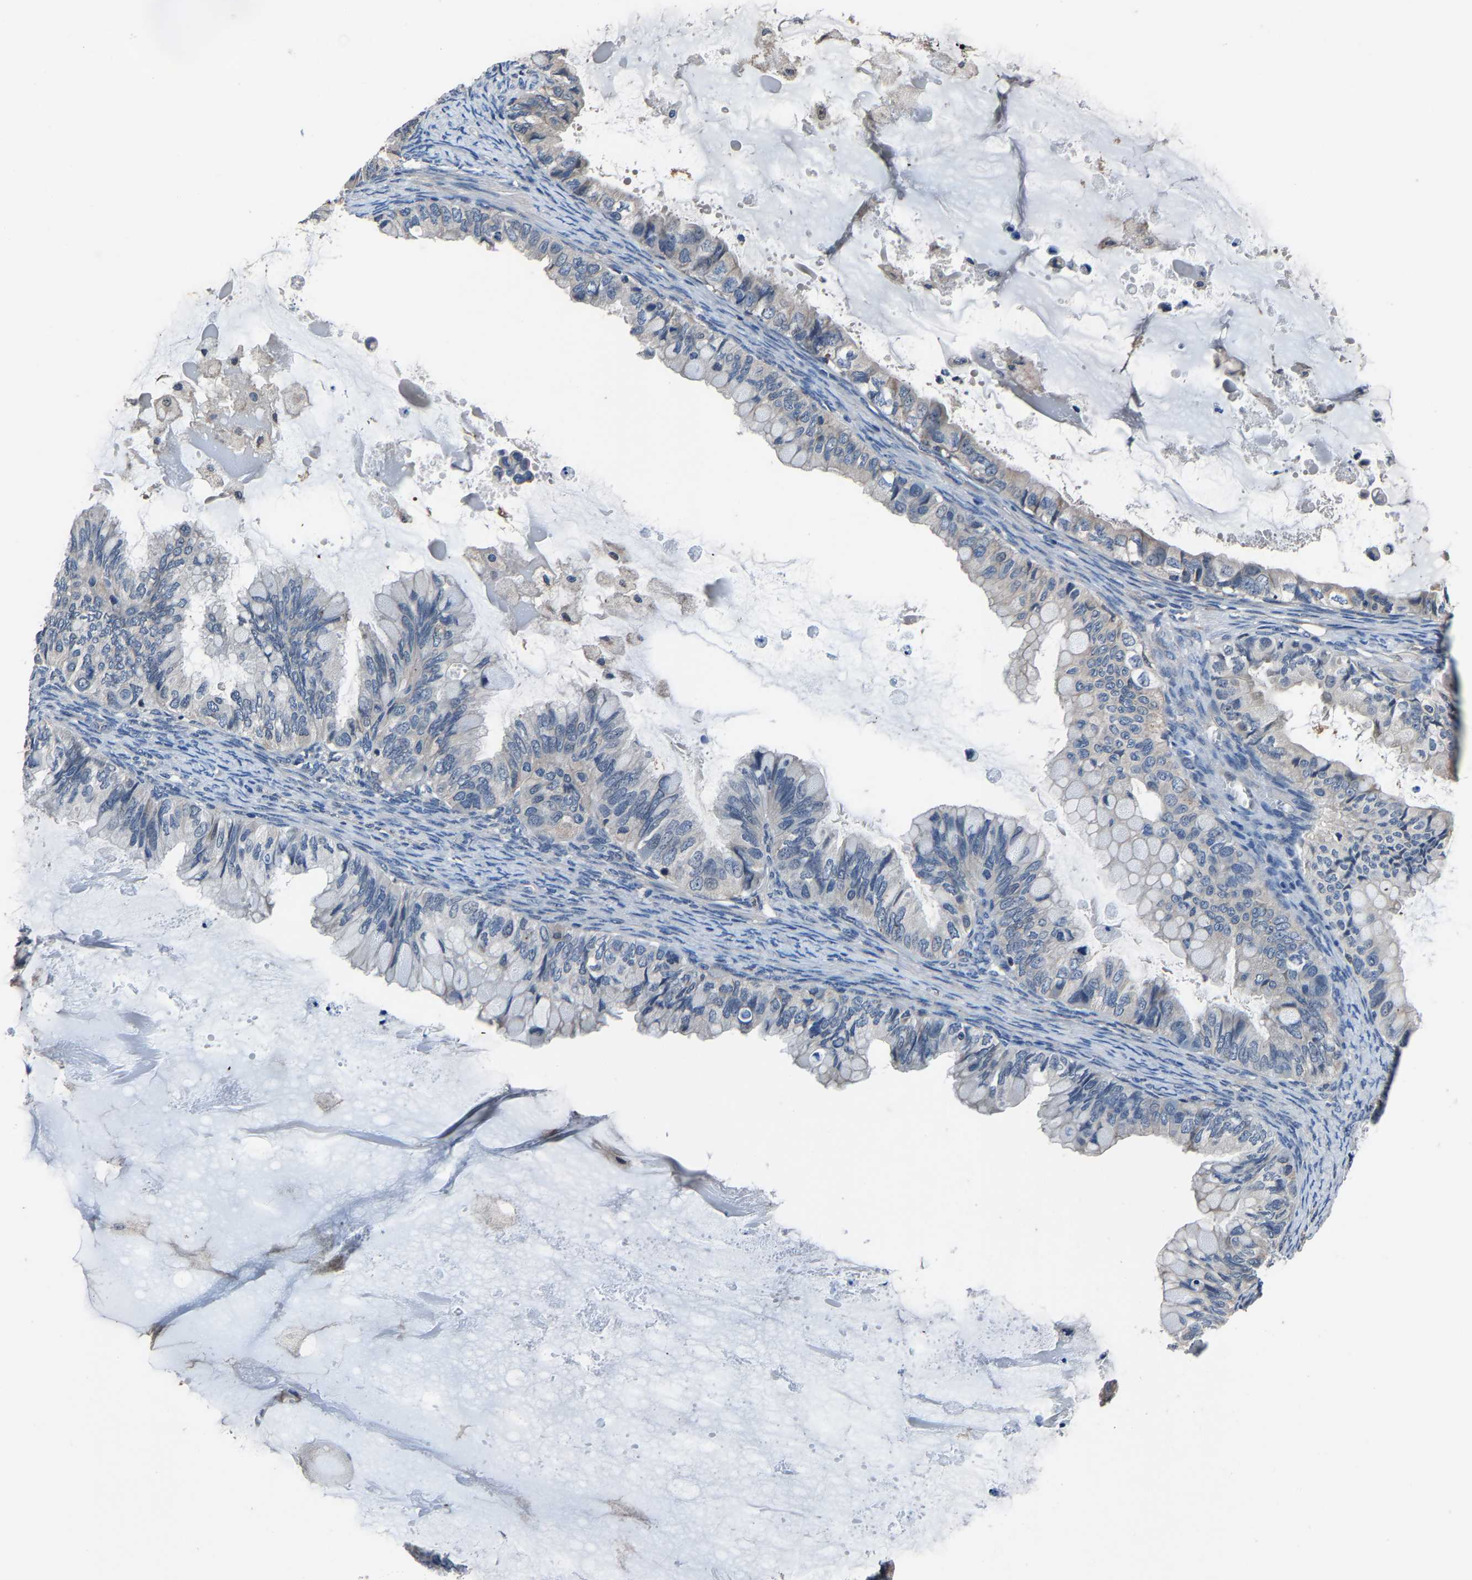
{"staining": {"intensity": "negative", "quantity": "none", "location": "none"}, "tissue": "ovarian cancer", "cell_type": "Tumor cells", "image_type": "cancer", "snomed": [{"axis": "morphology", "description": "Cystadenocarcinoma, mucinous, NOS"}, {"axis": "topography", "description": "Ovary"}], "caption": "Tumor cells show no significant staining in ovarian cancer (mucinous cystadenocarcinoma).", "gene": "STRBP", "patient": {"sex": "female", "age": 80}}